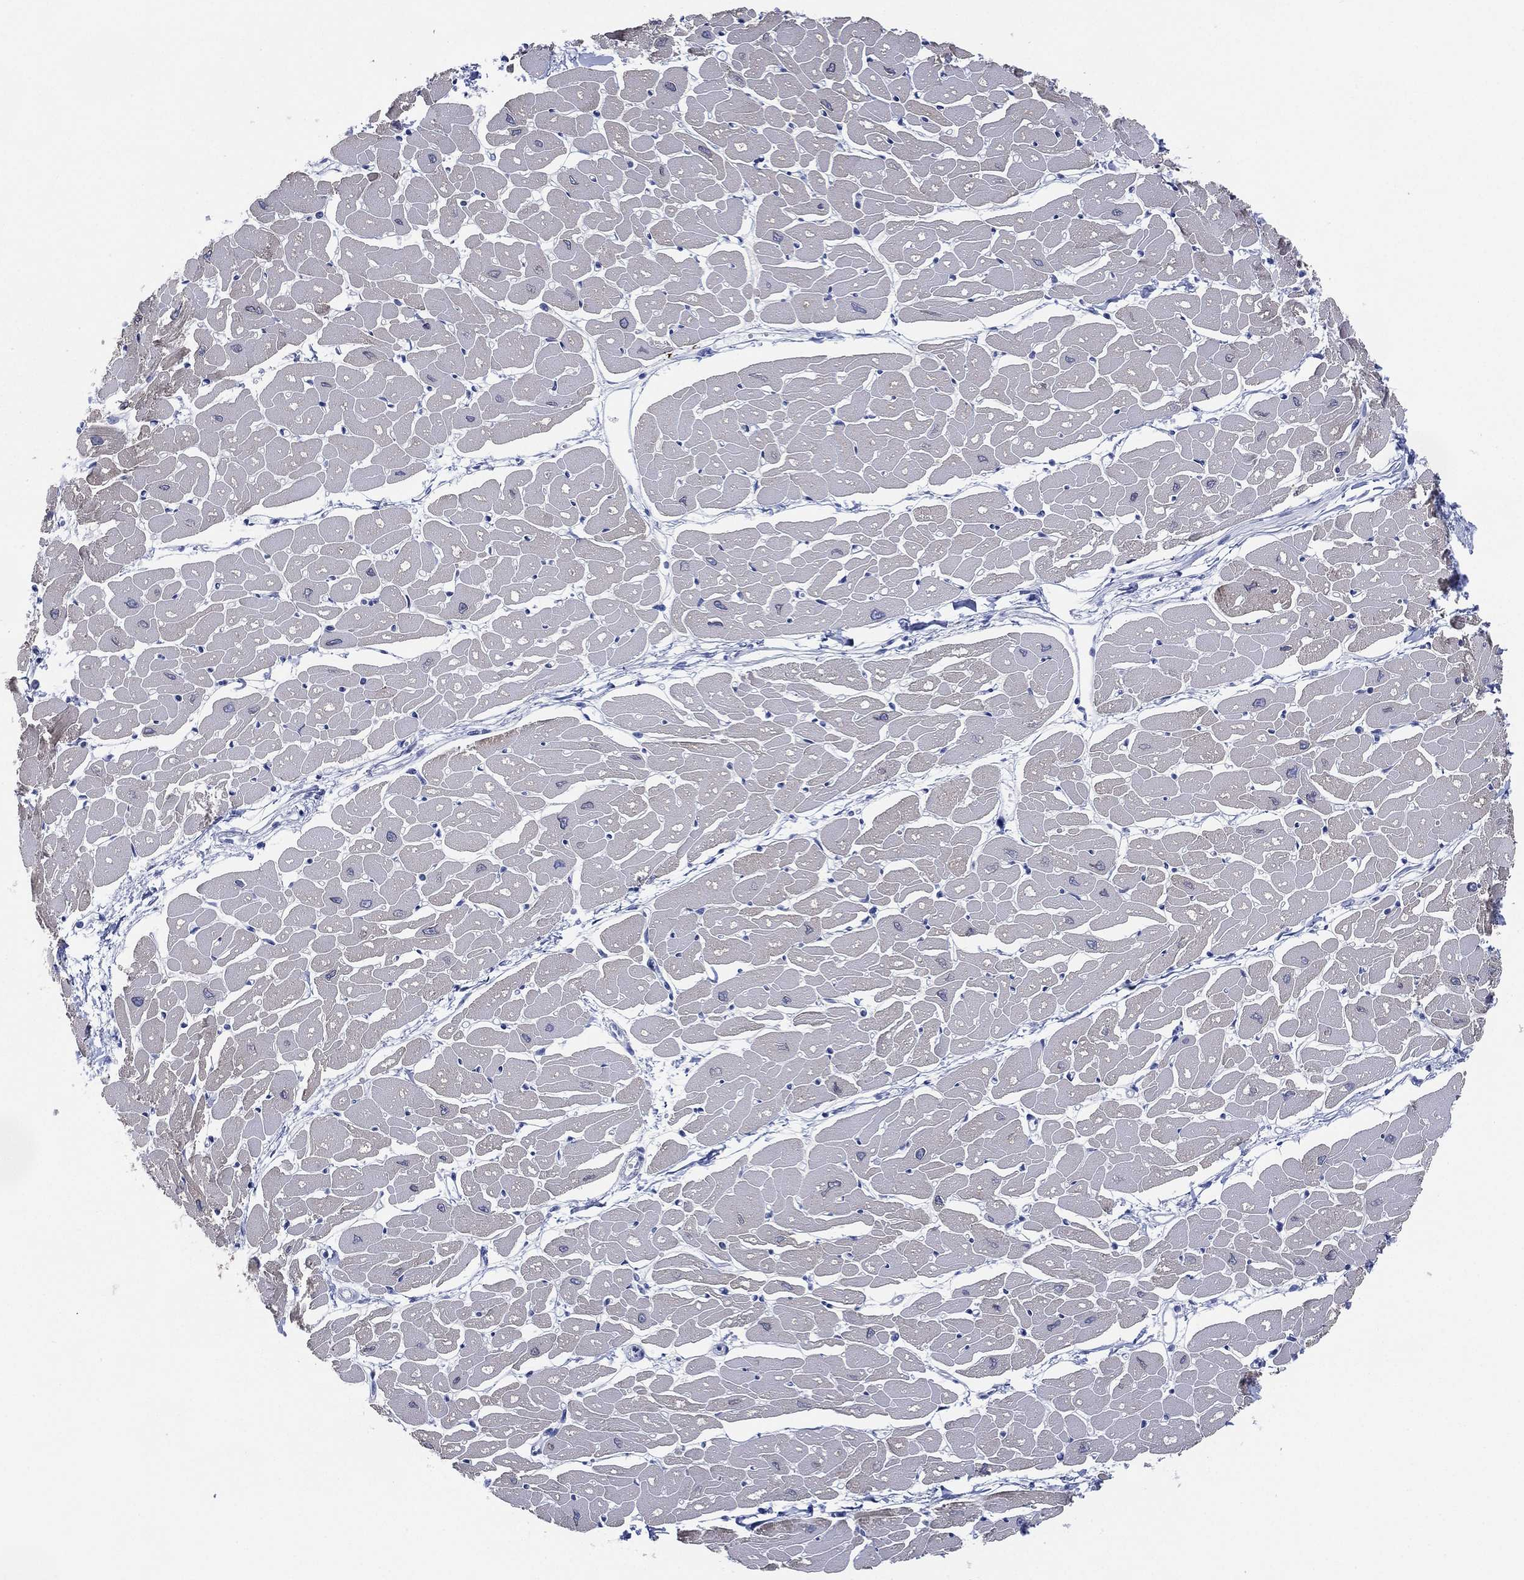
{"staining": {"intensity": "weak", "quantity": "25%-75%", "location": "cytoplasmic/membranous"}, "tissue": "heart muscle", "cell_type": "Cardiomyocytes", "image_type": "normal", "snomed": [{"axis": "morphology", "description": "Normal tissue, NOS"}, {"axis": "topography", "description": "Heart"}], "caption": "Cardiomyocytes reveal low levels of weak cytoplasmic/membranous staining in about 25%-75% of cells in unremarkable human heart muscle.", "gene": "ADAD2", "patient": {"sex": "male", "age": 57}}